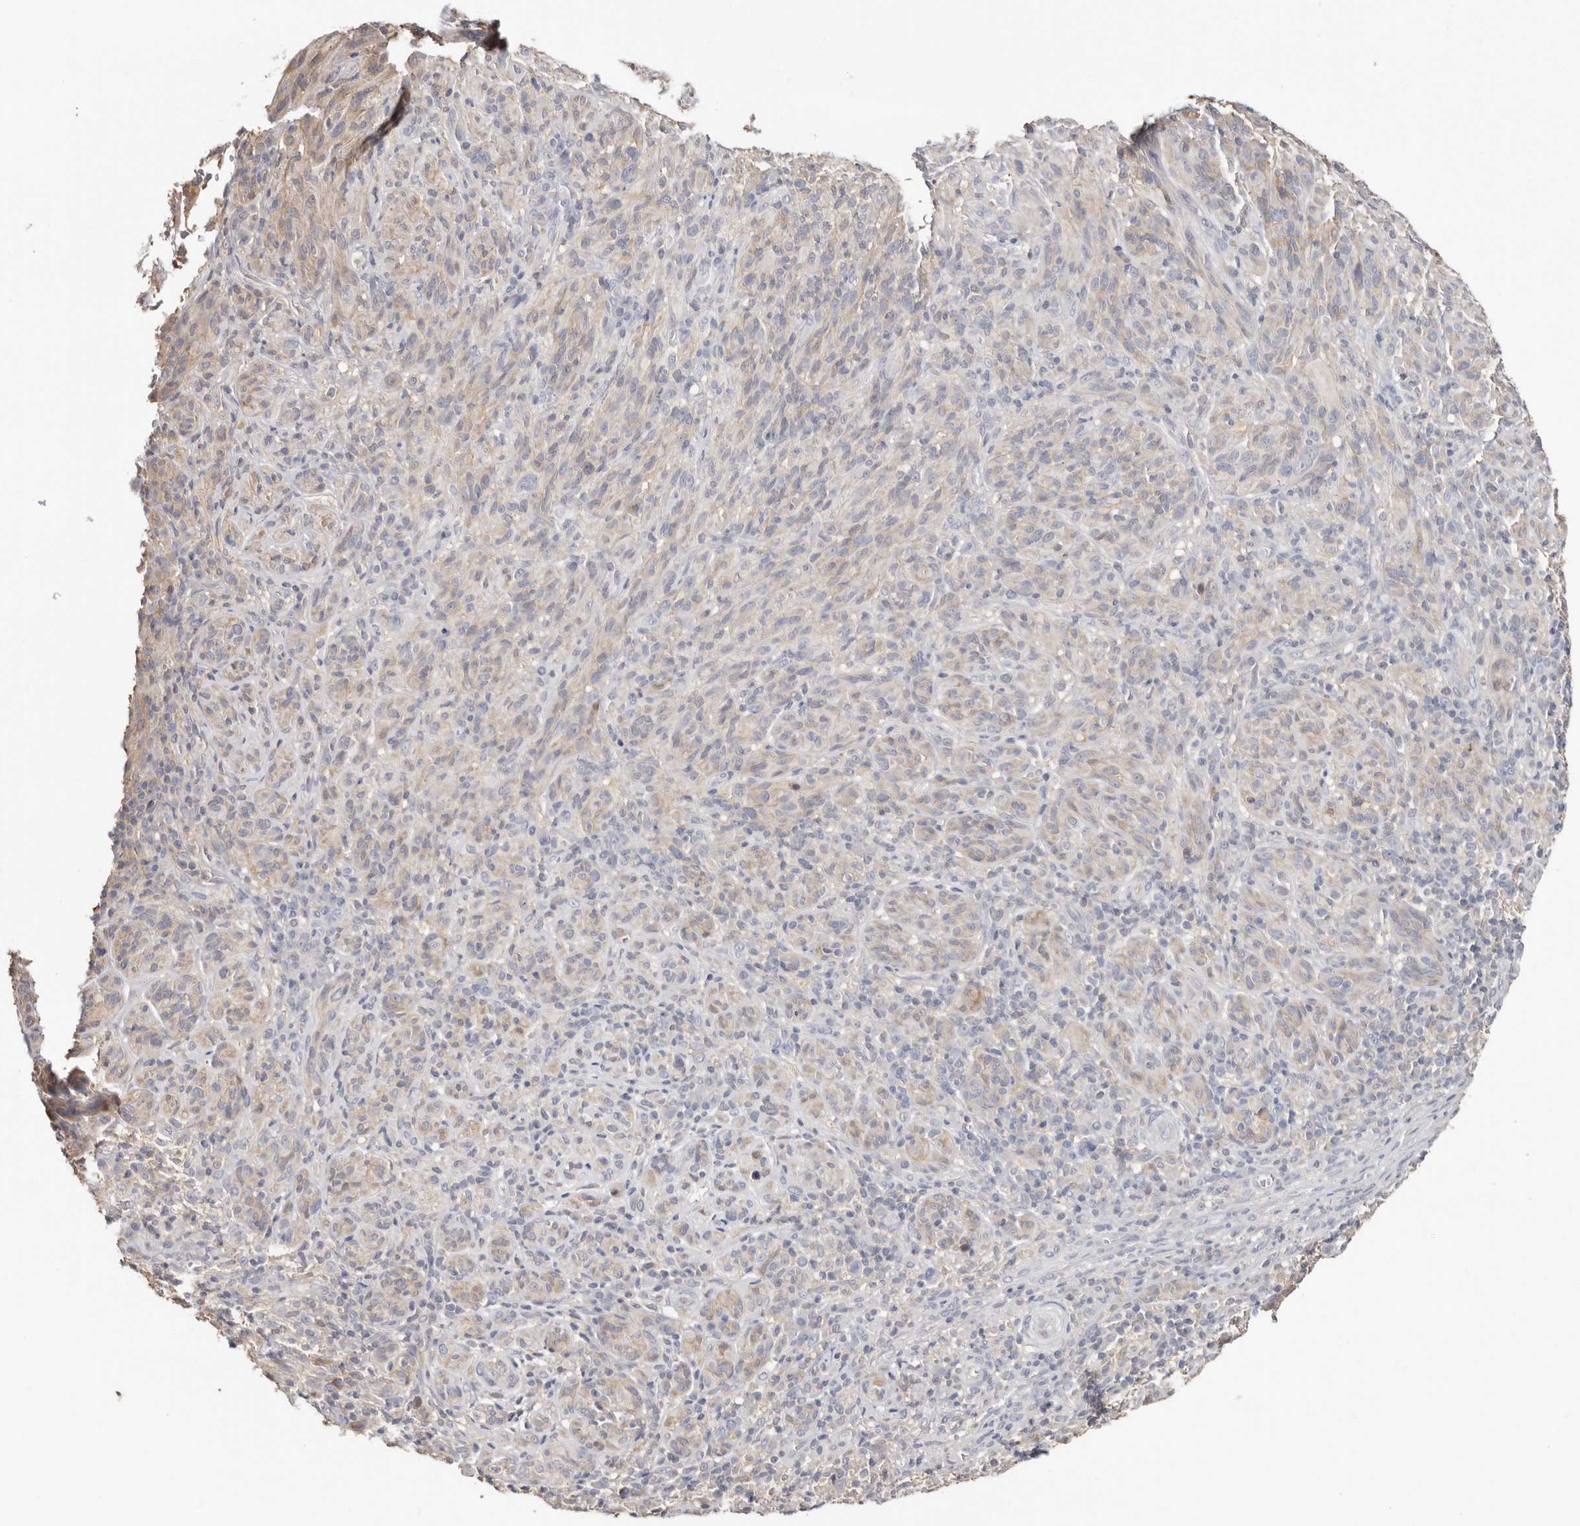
{"staining": {"intensity": "weak", "quantity": "25%-75%", "location": "cytoplasmic/membranous"}, "tissue": "melanoma", "cell_type": "Tumor cells", "image_type": "cancer", "snomed": [{"axis": "morphology", "description": "Malignant melanoma, NOS"}, {"axis": "topography", "description": "Skin of head"}], "caption": "This image displays melanoma stained with IHC to label a protein in brown. The cytoplasmic/membranous of tumor cells show weak positivity for the protein. Nuclei are counter-stained blue.", "gene": "S100A14", "patient": {"sex": "male", "age": 96}}